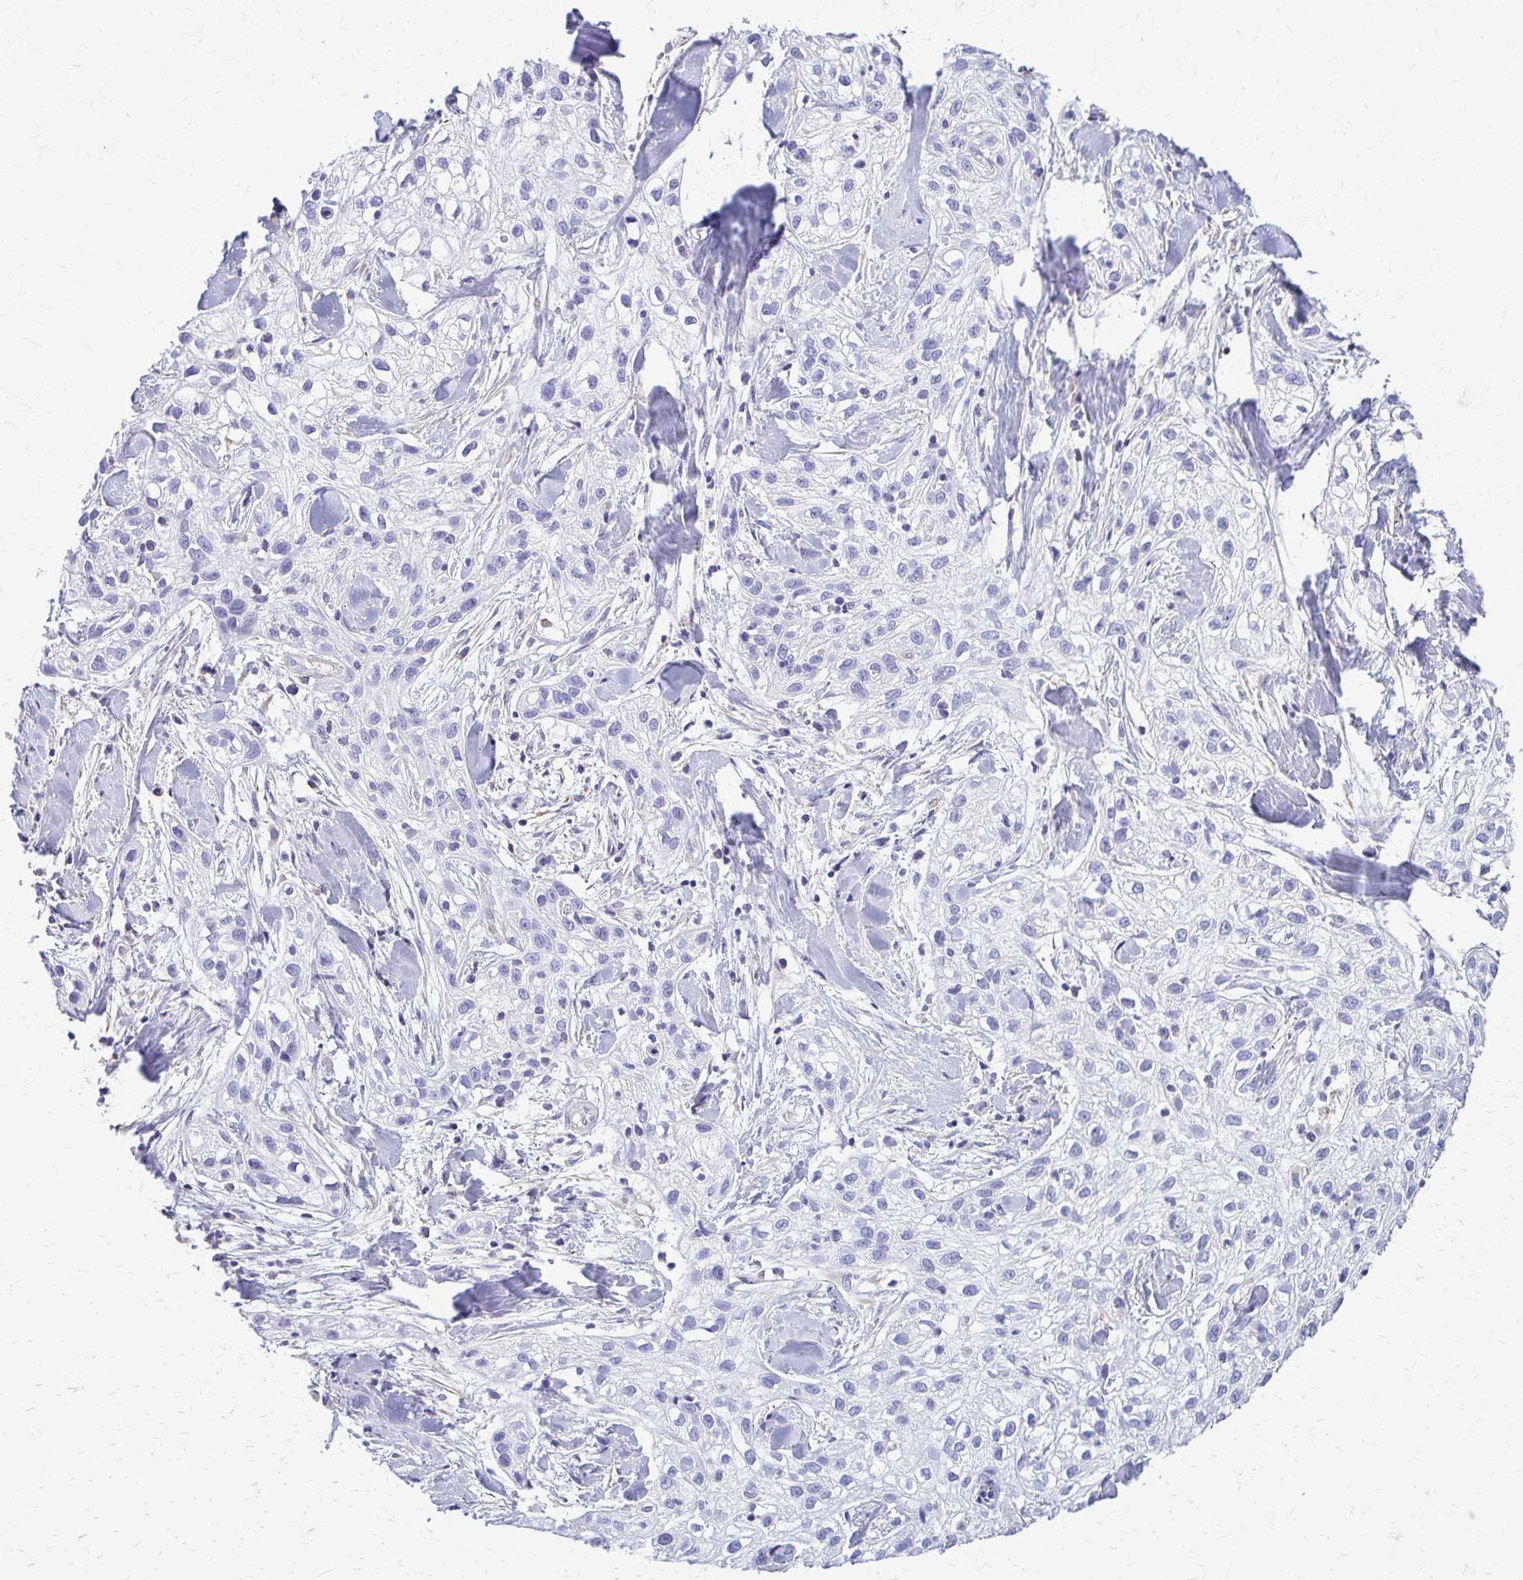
{"staining": {"intensity": "negative", "quantity": "none", "location": "none"}, "tissue": "skin cancer", "cell_type": "Tumor cells", "image_type": "cancer", "snomed": [{"axis": "morphology", "description": "Squamous cell carcinoma, NOS"}, {"axis": "topography", "description": "Skin"}], "caption": "The image demonstrates no significant staining in tumor cells of skin squamous cell carcinoma.", "gene": "GFAP", "patient": {"sex": "male", "age": 82}}